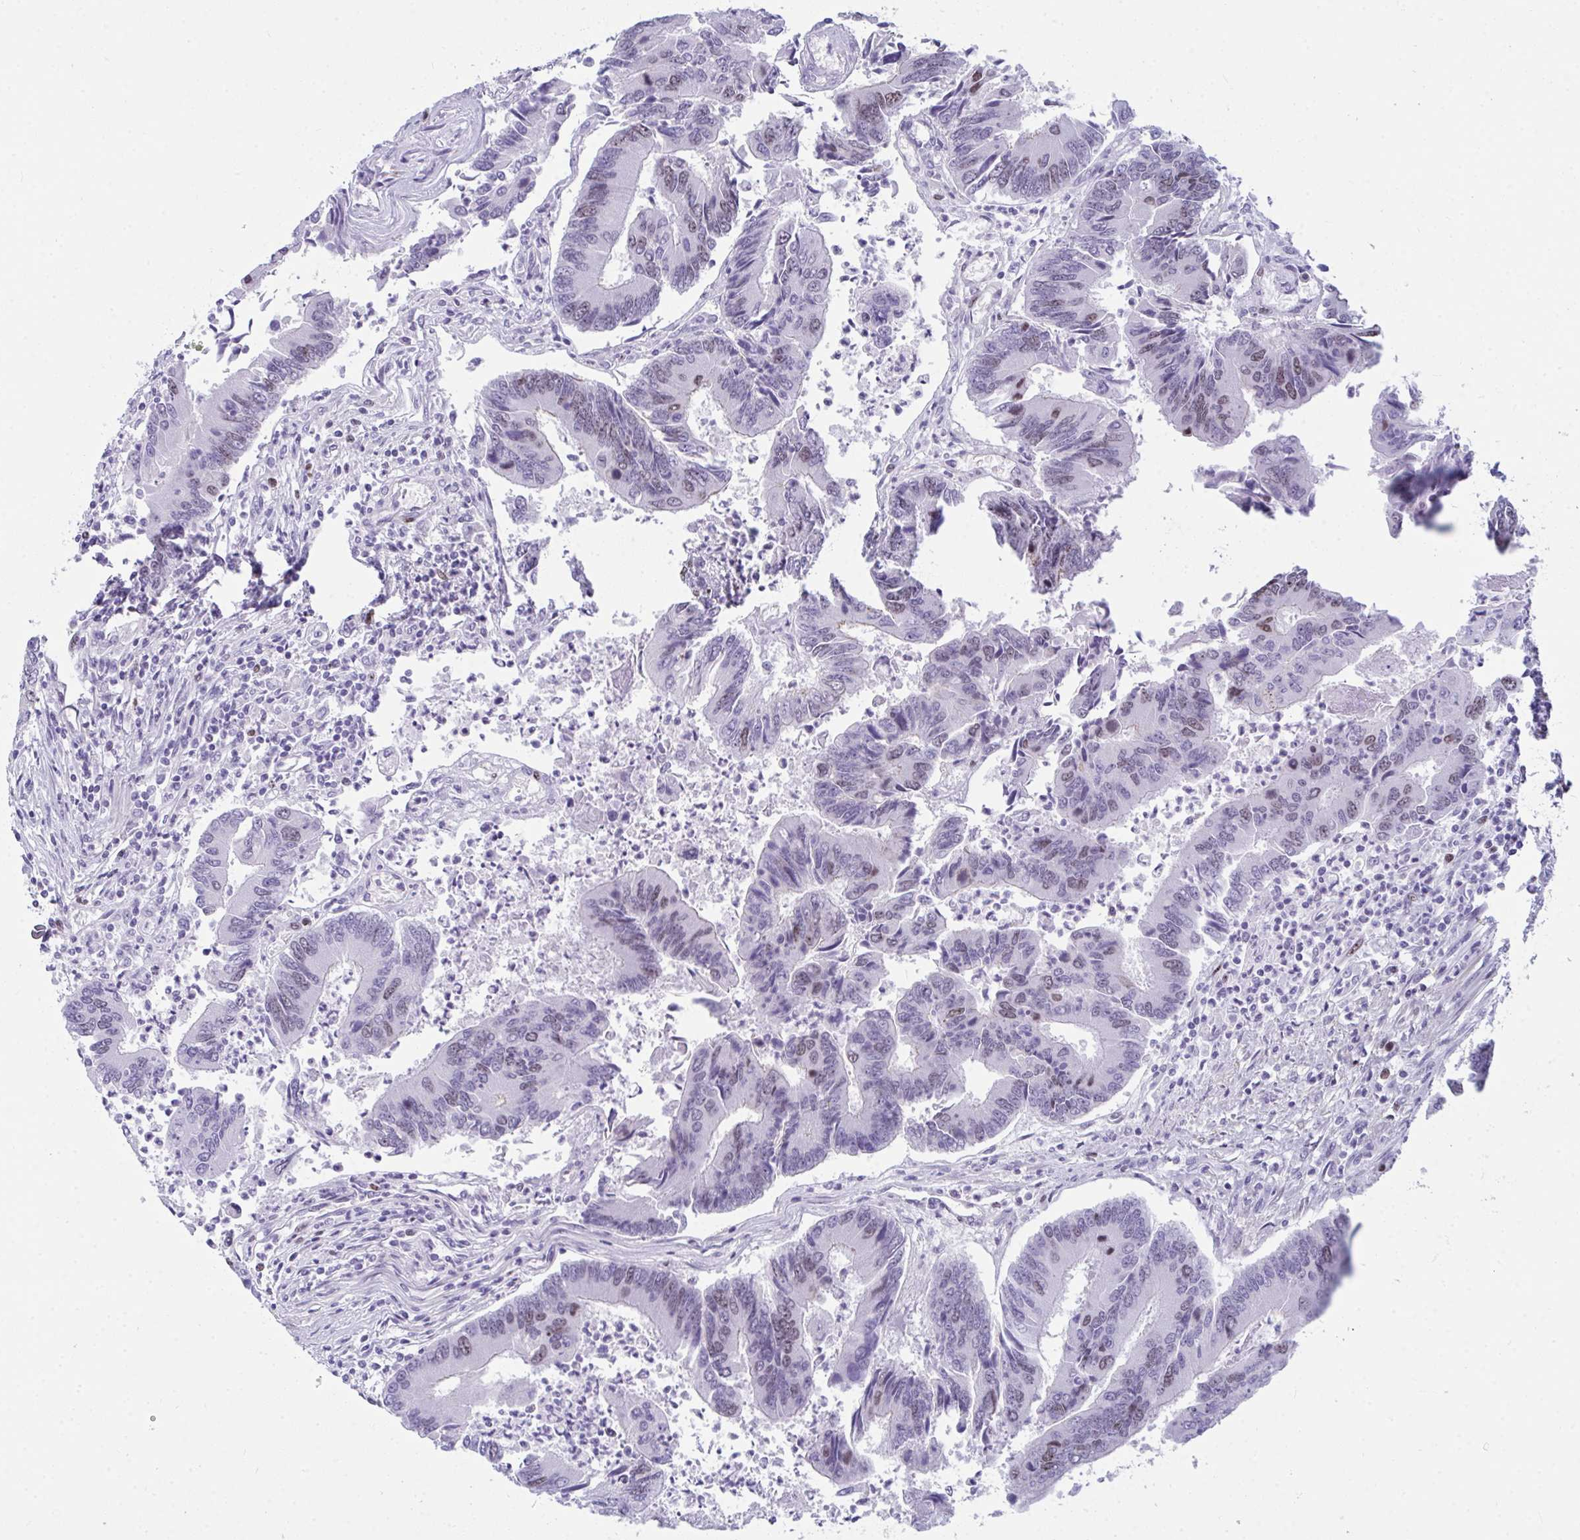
{"staining": {"intensity": "moderate", "quantity": "25%-75%", "location": "nuclear"}, "tissue": "colorectal cancer", "cell_type": "Tumor cells", "image_type": "cancer", "snomed": [{"axis": "morphology", "description": "Adenocarcinoma, NOS"}, {"axis": "topography", "description": "Colon"}], "caption": "Immunohistochemical staining of human colorectal cancer (adenocarcinoma) reveals moderate nuclear protein staining in approximately 25%-75% of tumor cells. Using DAB (brown) and hematoxylin (blue) stains, captured at high magnification using brightfield microscopy.", "gene": "SUZ12", "patient": {"sex": "female", "age": 67}}